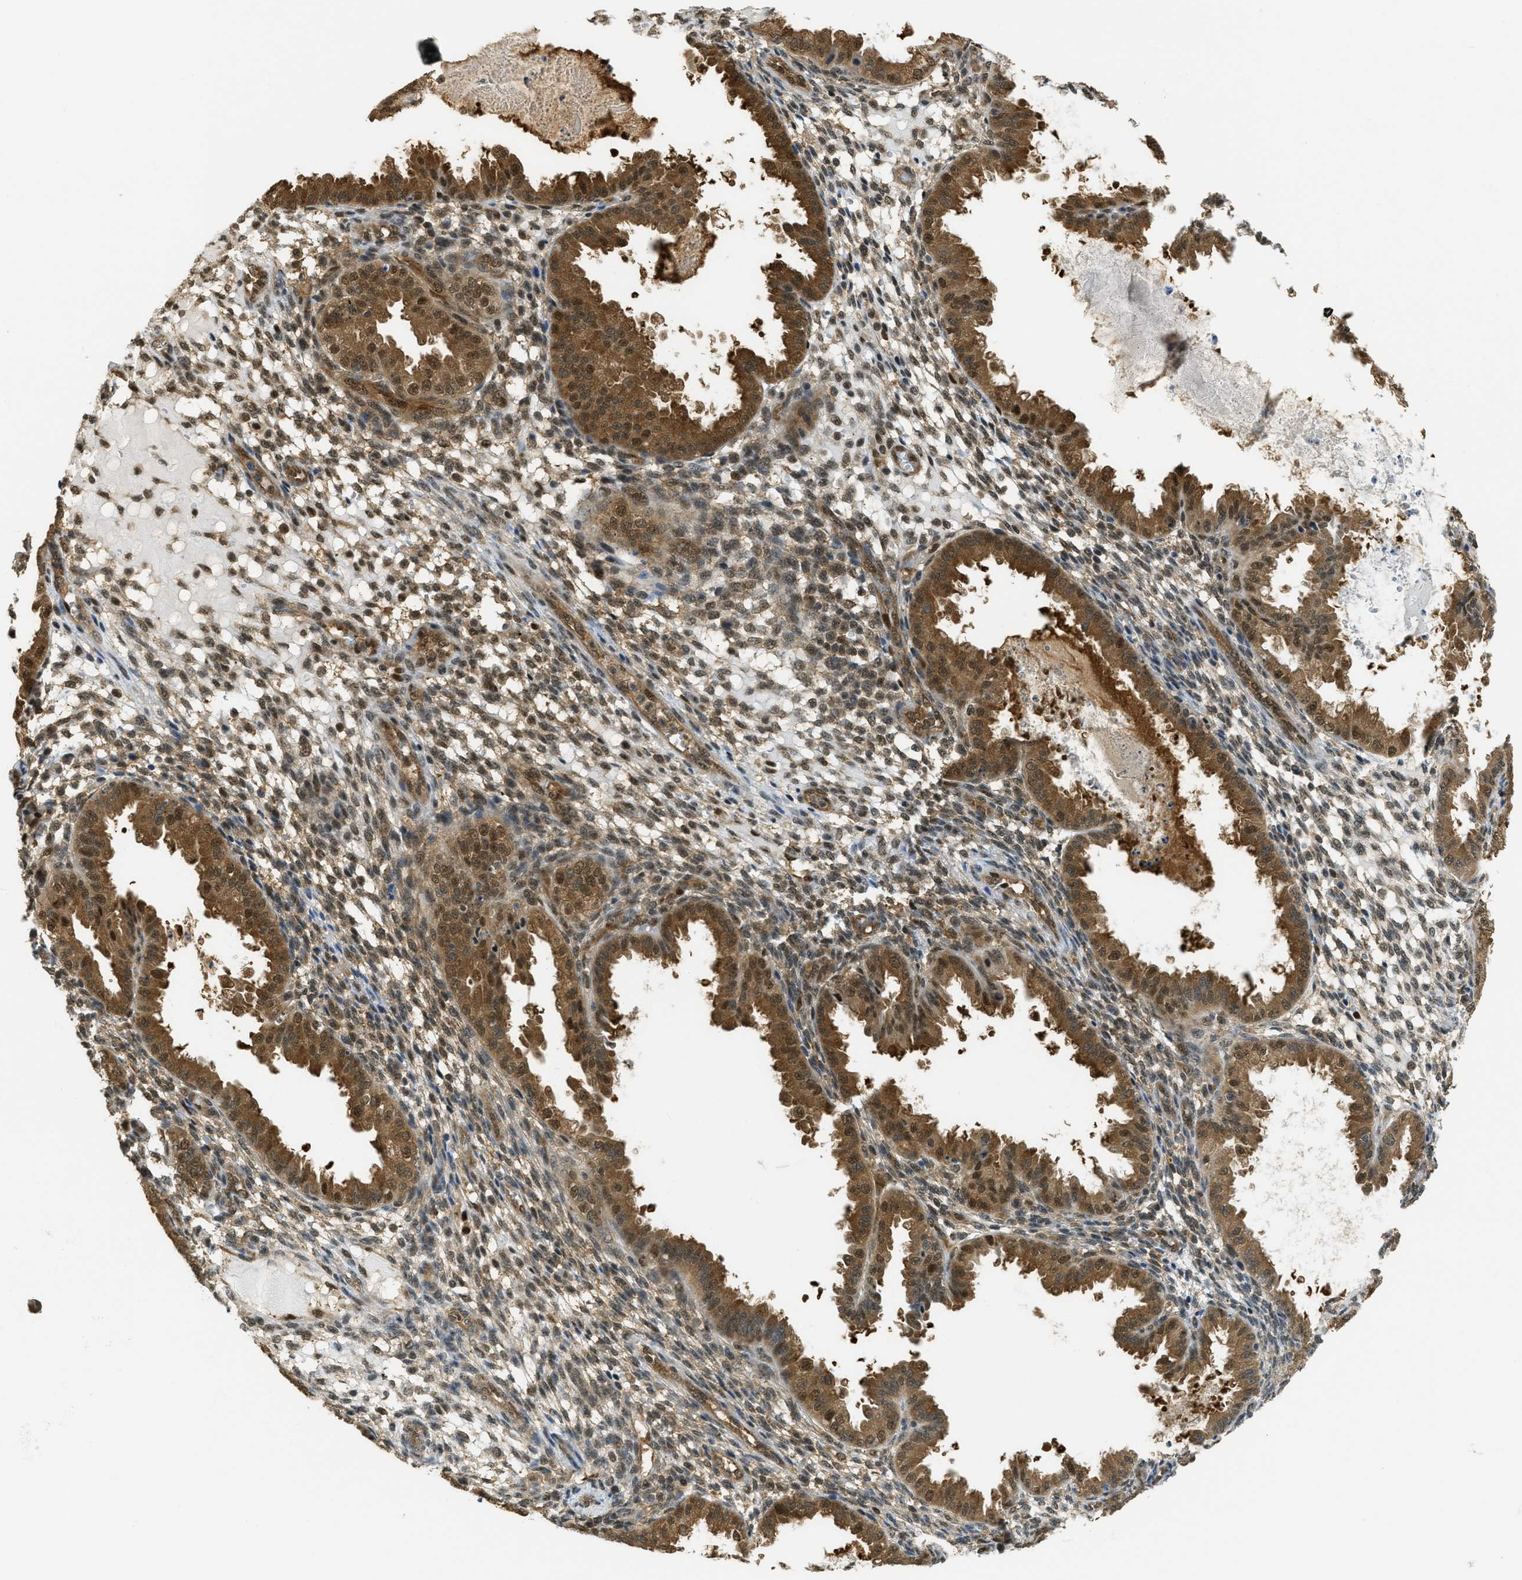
{"staining": {"intensity": "moderate", "quantity": "25%-75%", "location": "cytoplasmic/membranous,nuclear"}, "tissue": "endometrium", "cell_type": "Cells in endometrial stroma", "image_type": "normal", "snomed": [{"axis": "morphology", "description": "Normal tissue, NOS"}, {"axis": "topography", "description": "Endometrium"}], "caption": "IHC photomicrograph of unremarkable human endometrium stained for a protein (brown), which exhibits medium levels of moderate cytoplasmic/membranous,nuclear positivity in approximately 25%-75% of cells in endometrial stroma.", "gene": "PSMC5", "patient": {"sex": "female", "age": 33}}